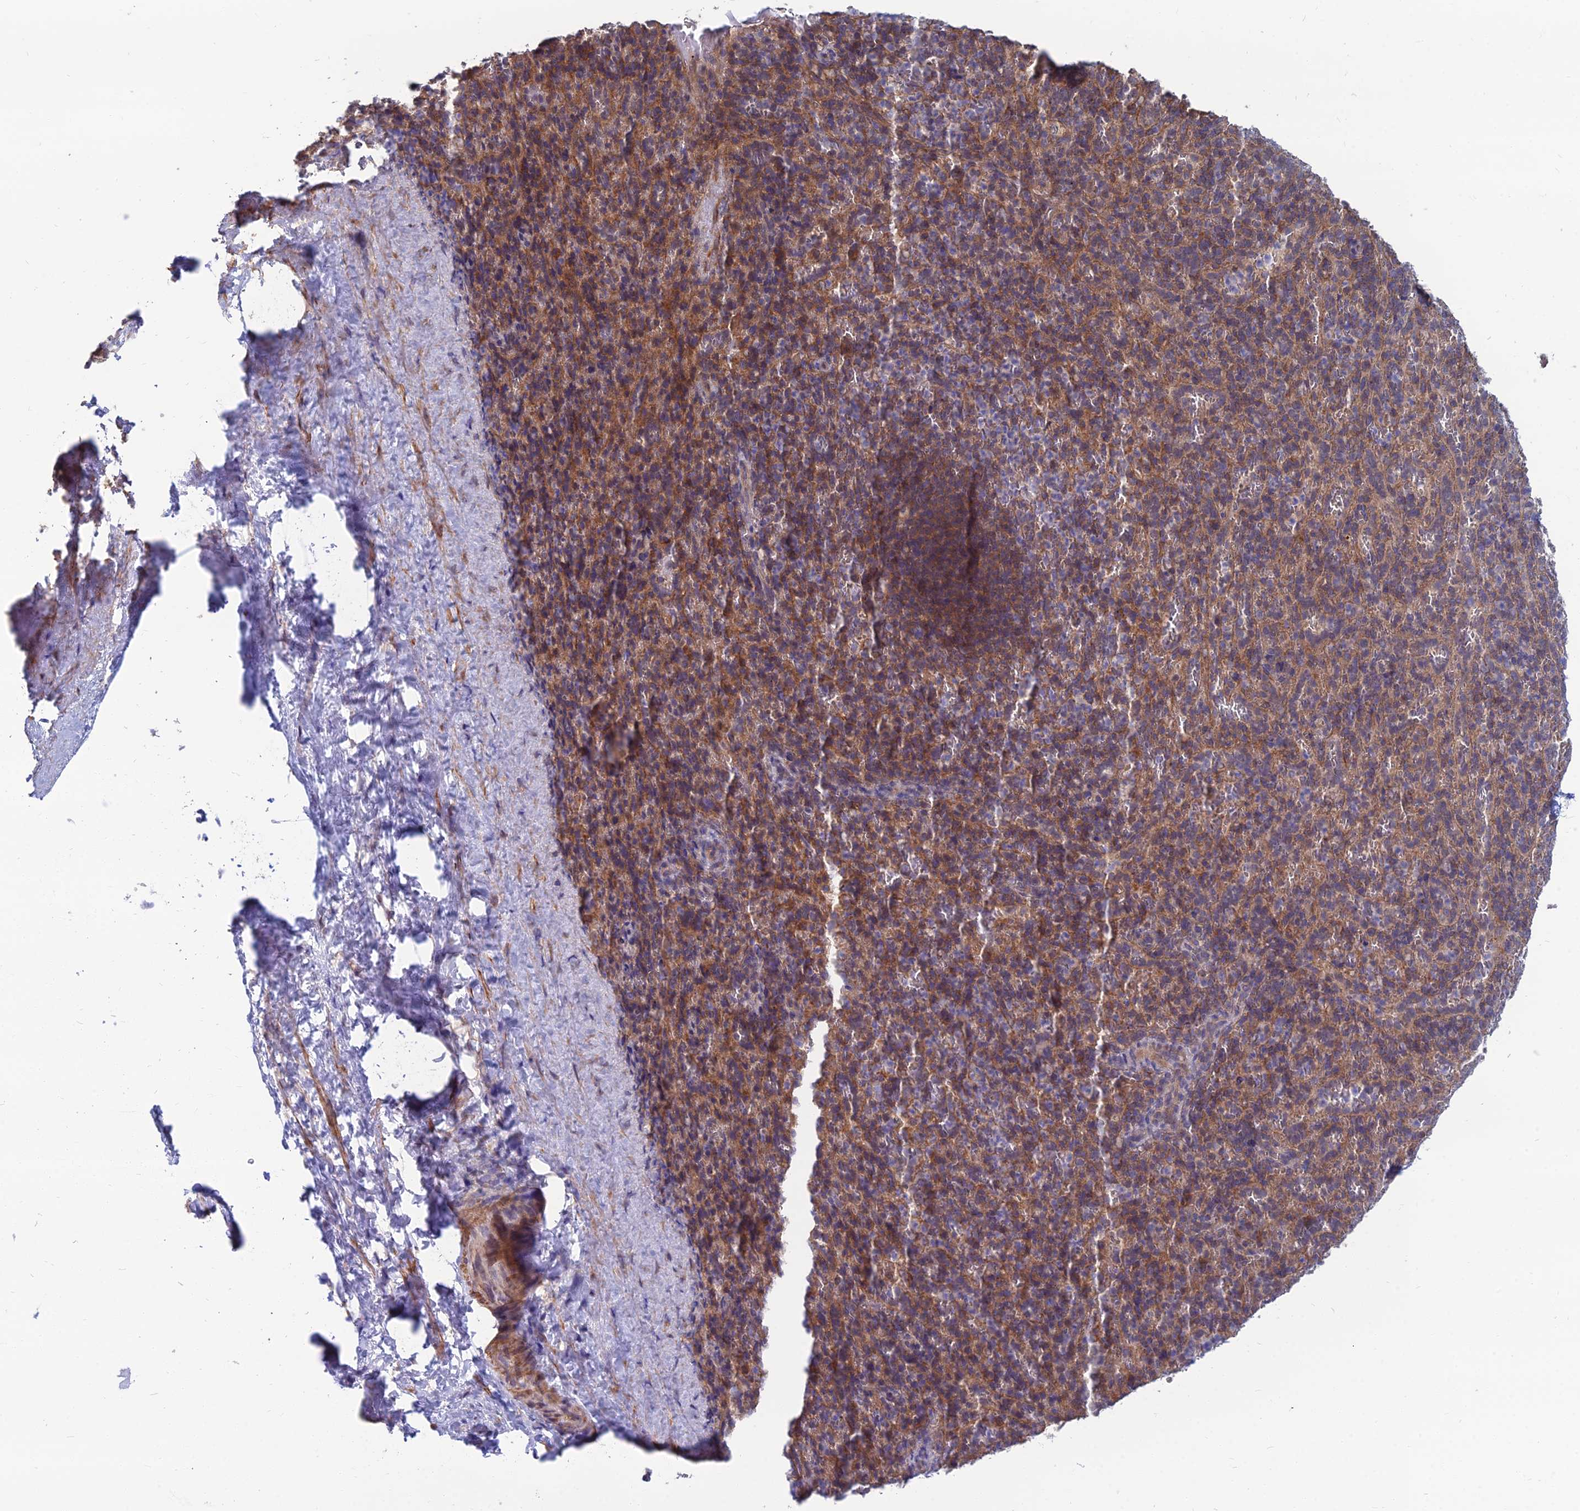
{"staining": {"intensity": "moderate", "quantity": "25%-75%", "location": "cytoplasmic/membranous"}, "tissue": "spleen", "cell_type": "Cells in red pulp", "image_type": "normal", "snomed": [{"axis": "morphology", "description": "Normal tissue, NOS"}, {"axis": "topography", "description": "Spleen"}], "caption": "Protein staining of benign spleen exhibits moderate cytoplasmic/membranous positivity in approximately 25%-75% of cells in red pulp. Using DAB (3,3'-diaminobenzidine) (brown) and hematoxylin (blue) stains, captured at high magnification using brightfield microscopy.", "gene": "OPA3", "patient": {"sex": "female", "age": 21}}